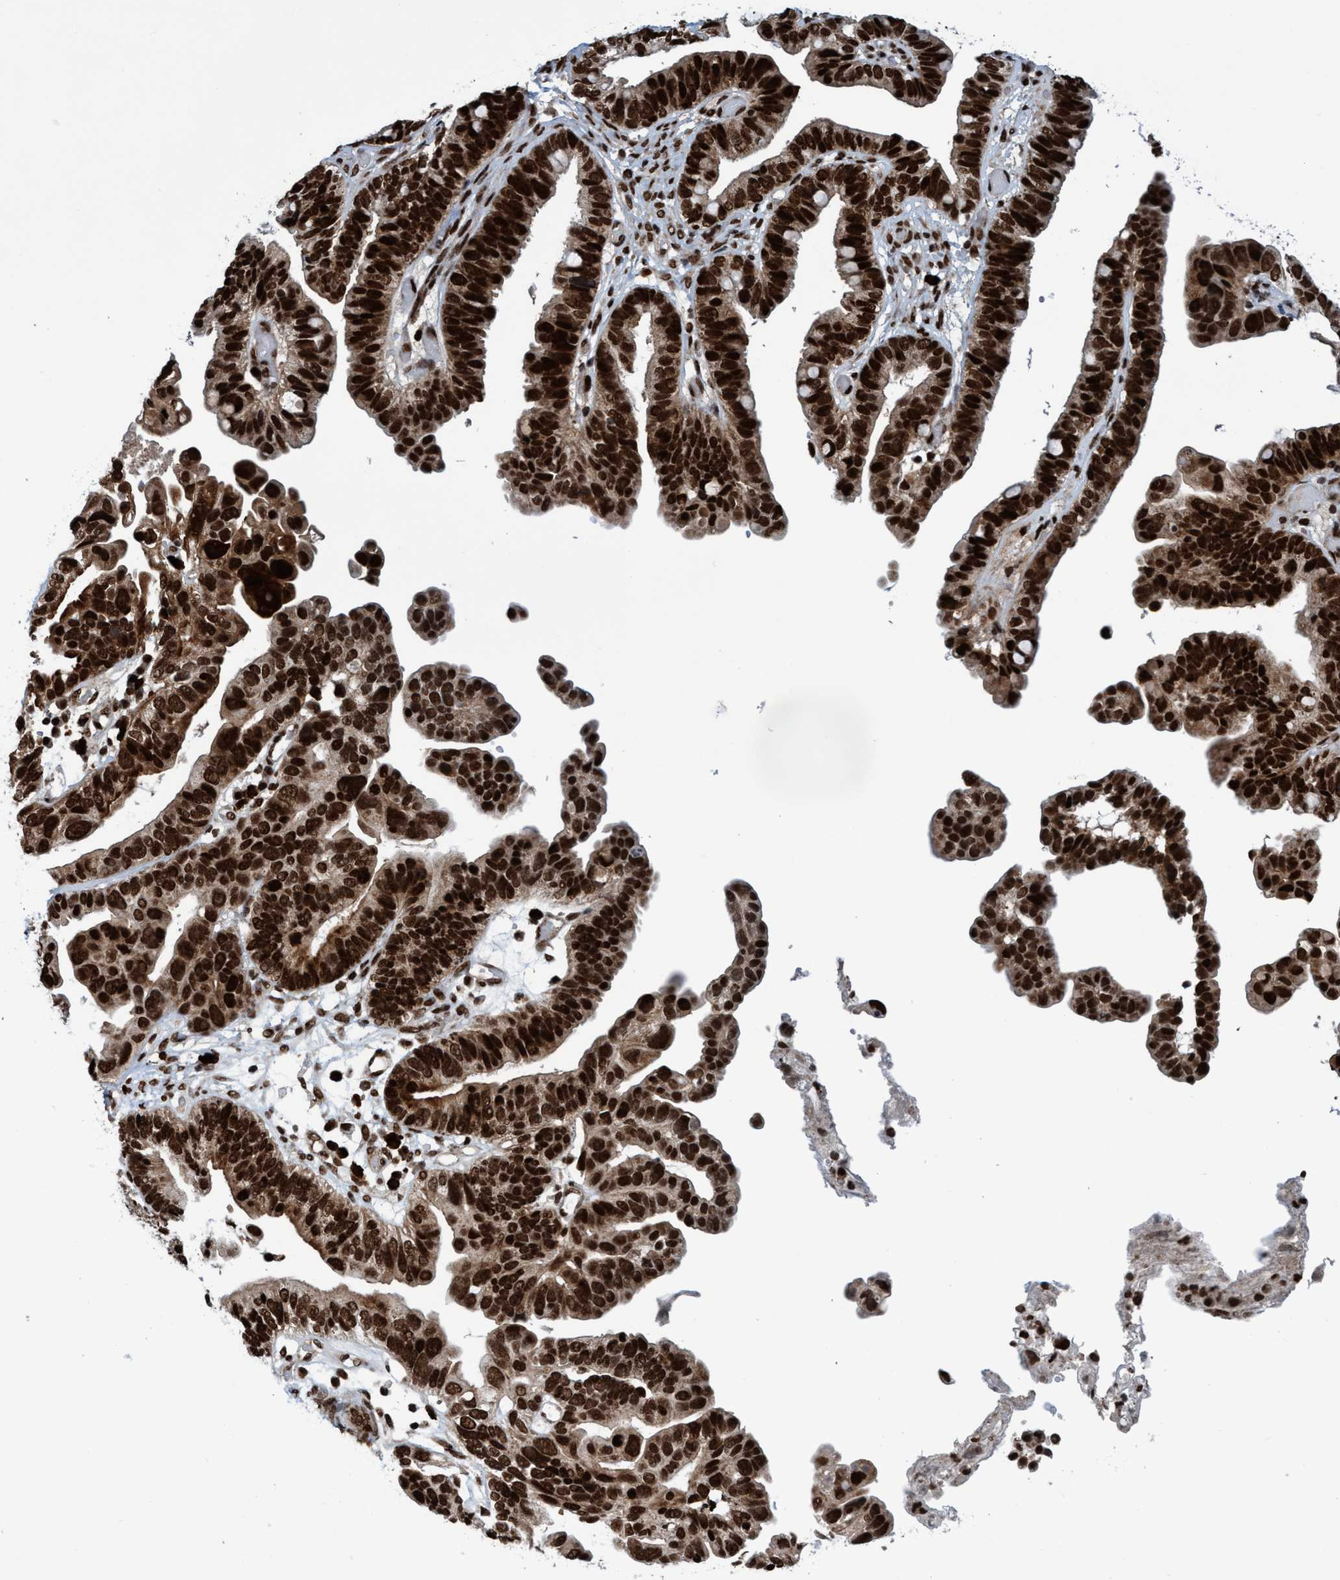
{"staining": {"intensity": "strong", "quantity": ">75%", "location": "cytoplasmic/membranous,nuclear"}, "tissue": "ovarian cancer", "cell_type": "Tumor cells", "image_type": "cancer", "snomed": [{"axis": "morphology", "description": "Cystadenocarcinoma, serous, NOS"}, {"axis": "topography", "description": "Ovary"}], "caption": "Human serous cystadenocarcinoma (ovarian) stained for a protein (brown) exhibits strong cytoplasmic/membranous and nuclear positive staining in about >75% of tumor cells.", "gene": "TOPBP1", "patient": {"sex": "female", "age": 56}}